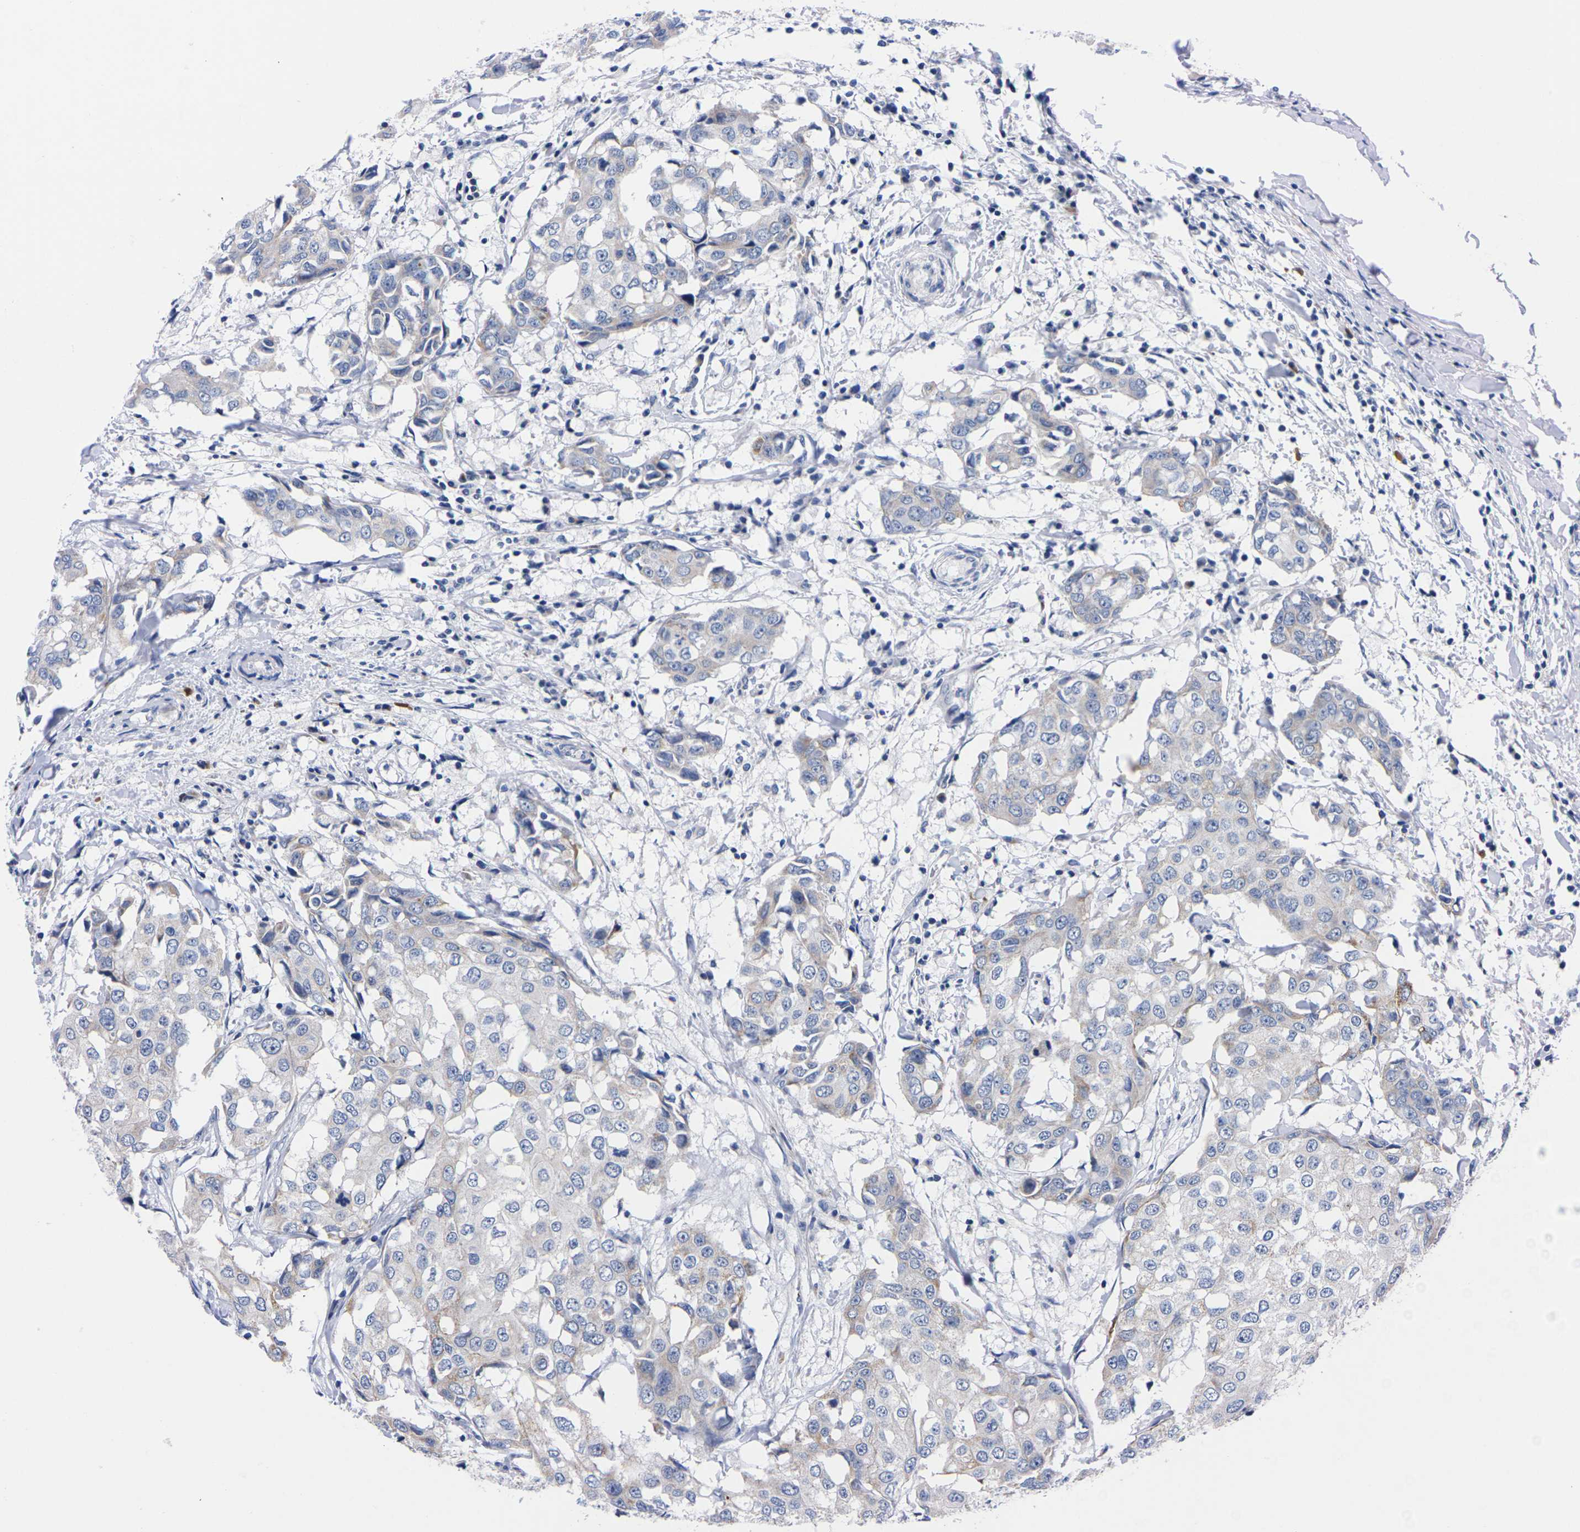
{"staining": {"intensity": "negative", "quantity": "none", "location": "none"}, "tissue": "breast cancer", "cell_type": "Tumor cells", "image_type": "cancer", "snomed": [{"axis": "morphology", "description": "Duct carcinoma"}, {"axis": "topography", "description": "Breast"}], "caption": "An immunohistochemistry (IHC) micrograph of breast invasive ductal carcinoma is shown. There is no staining in tumor cells of breast invasive ductal carcinoma.", "gene": "FAM210A", "patient": {"sex": "female", "age": 27}}